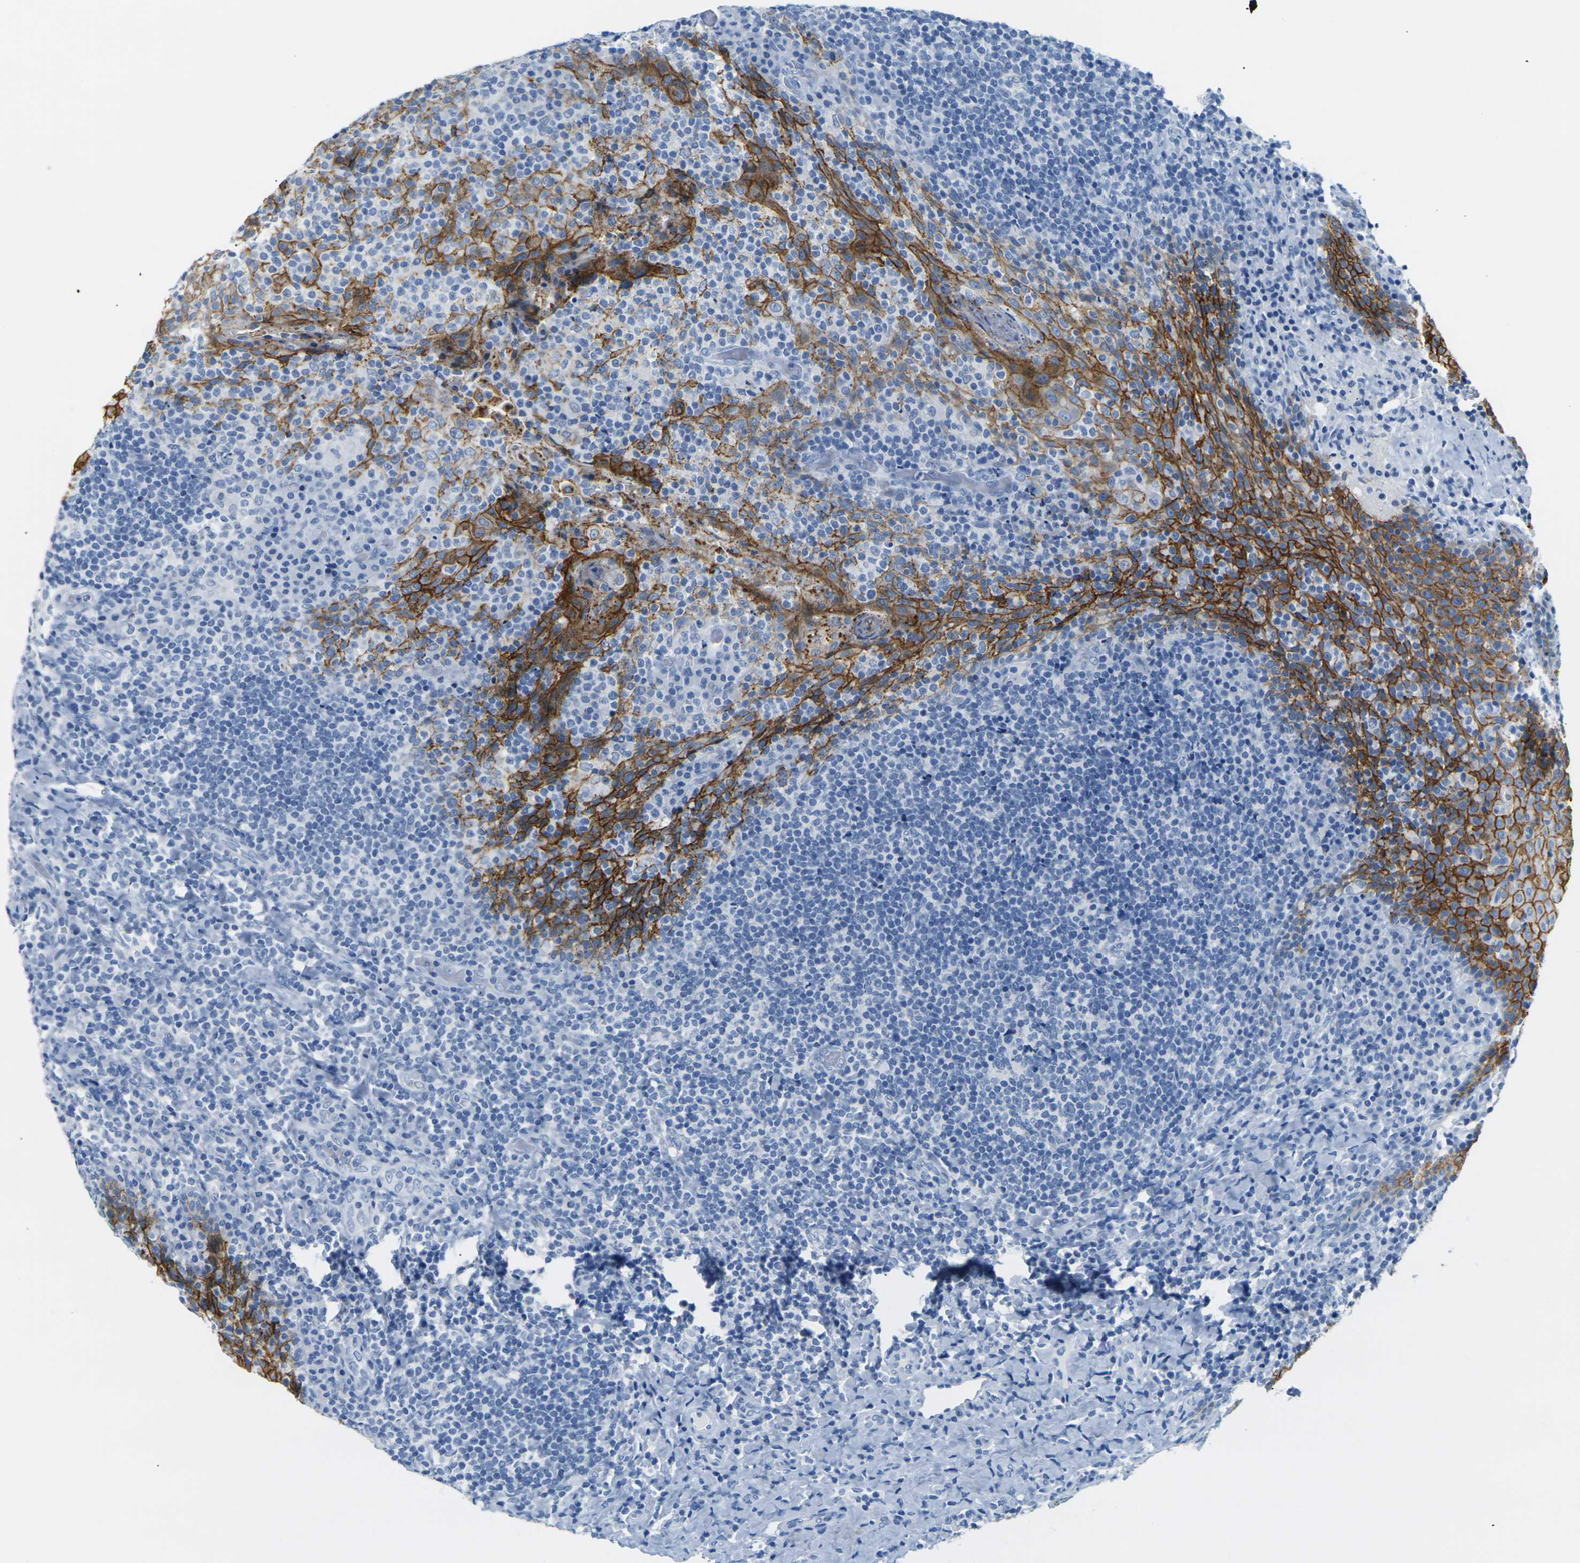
{"staining": {"intensity": "negative", "quantity": "none", "location": "none"}, "tissue": "tonsil", "cell_type": "Germinal center cells", "image_type": "normal", "snomed": [{"axis": "morphology", "description": "Normal tissue, NOS"}, {"axis": "topography", "description": "Tonsil"}], "caption": "This is an immunohistochemistry photomicrograph of normal tonsil. There is no positivity in germinal center cells.", "gene": "CLDN7", "patient": {"sex": "male", "age": 17}}